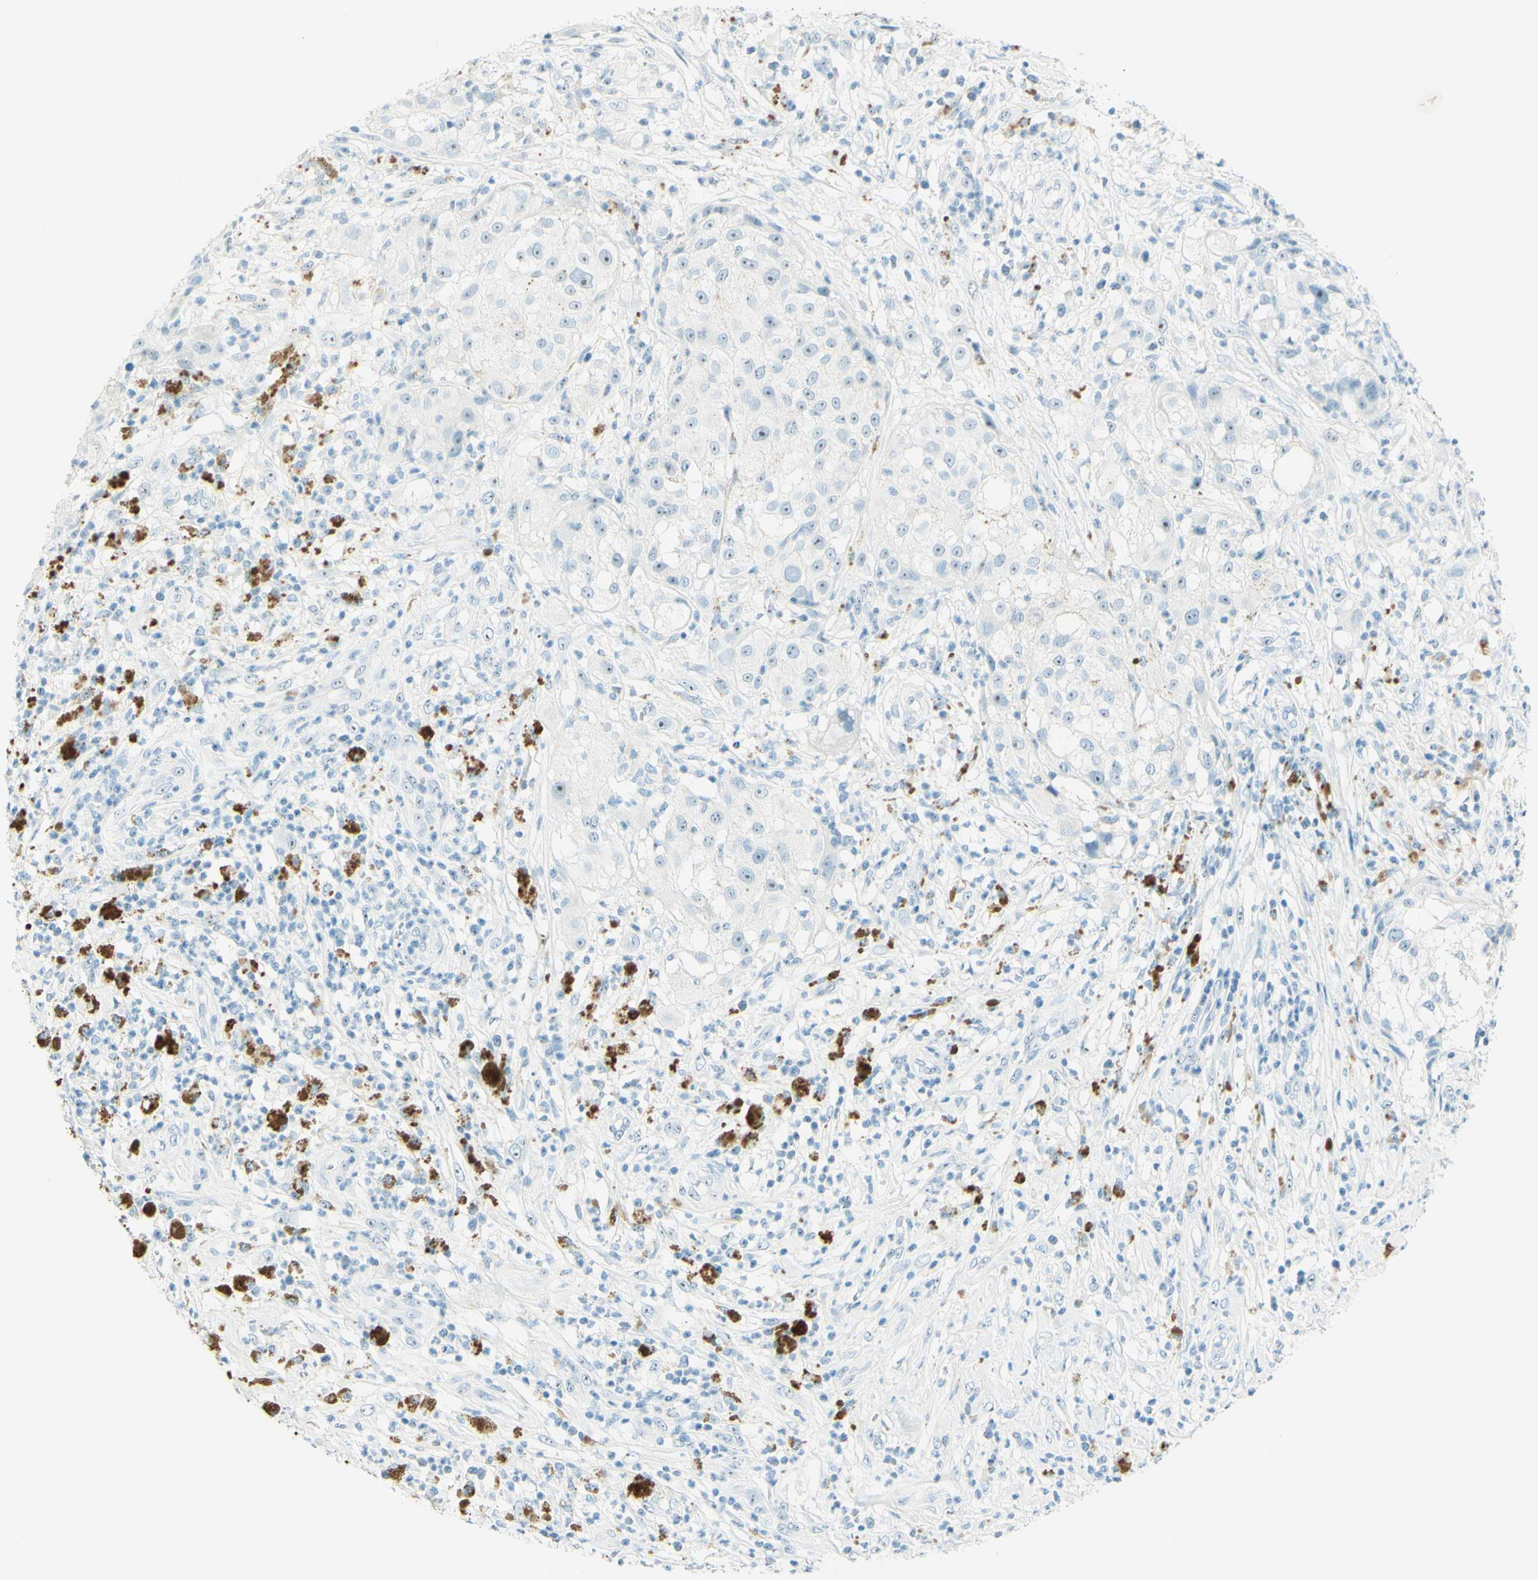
{"staining": {"intensity": "negative", "quantity": "none", "location": "none"}, "tissue": "melanoma", "cell_type": "Tumor cells", "image_type": "cancer", "snomed": [{"axis": "morphology", "description": "Necrosis, NOS"}, {"axis": "morphology", "description": "Malignant melanoma, NOS"}, {"axis": "topography", "description": "Skin"}], "caption": "Protein analysis of melanoma demonstrates no significant expression in tumor cells.", "gene": "FMR1NB", "patient": {"sex": "female", "age": 87}}